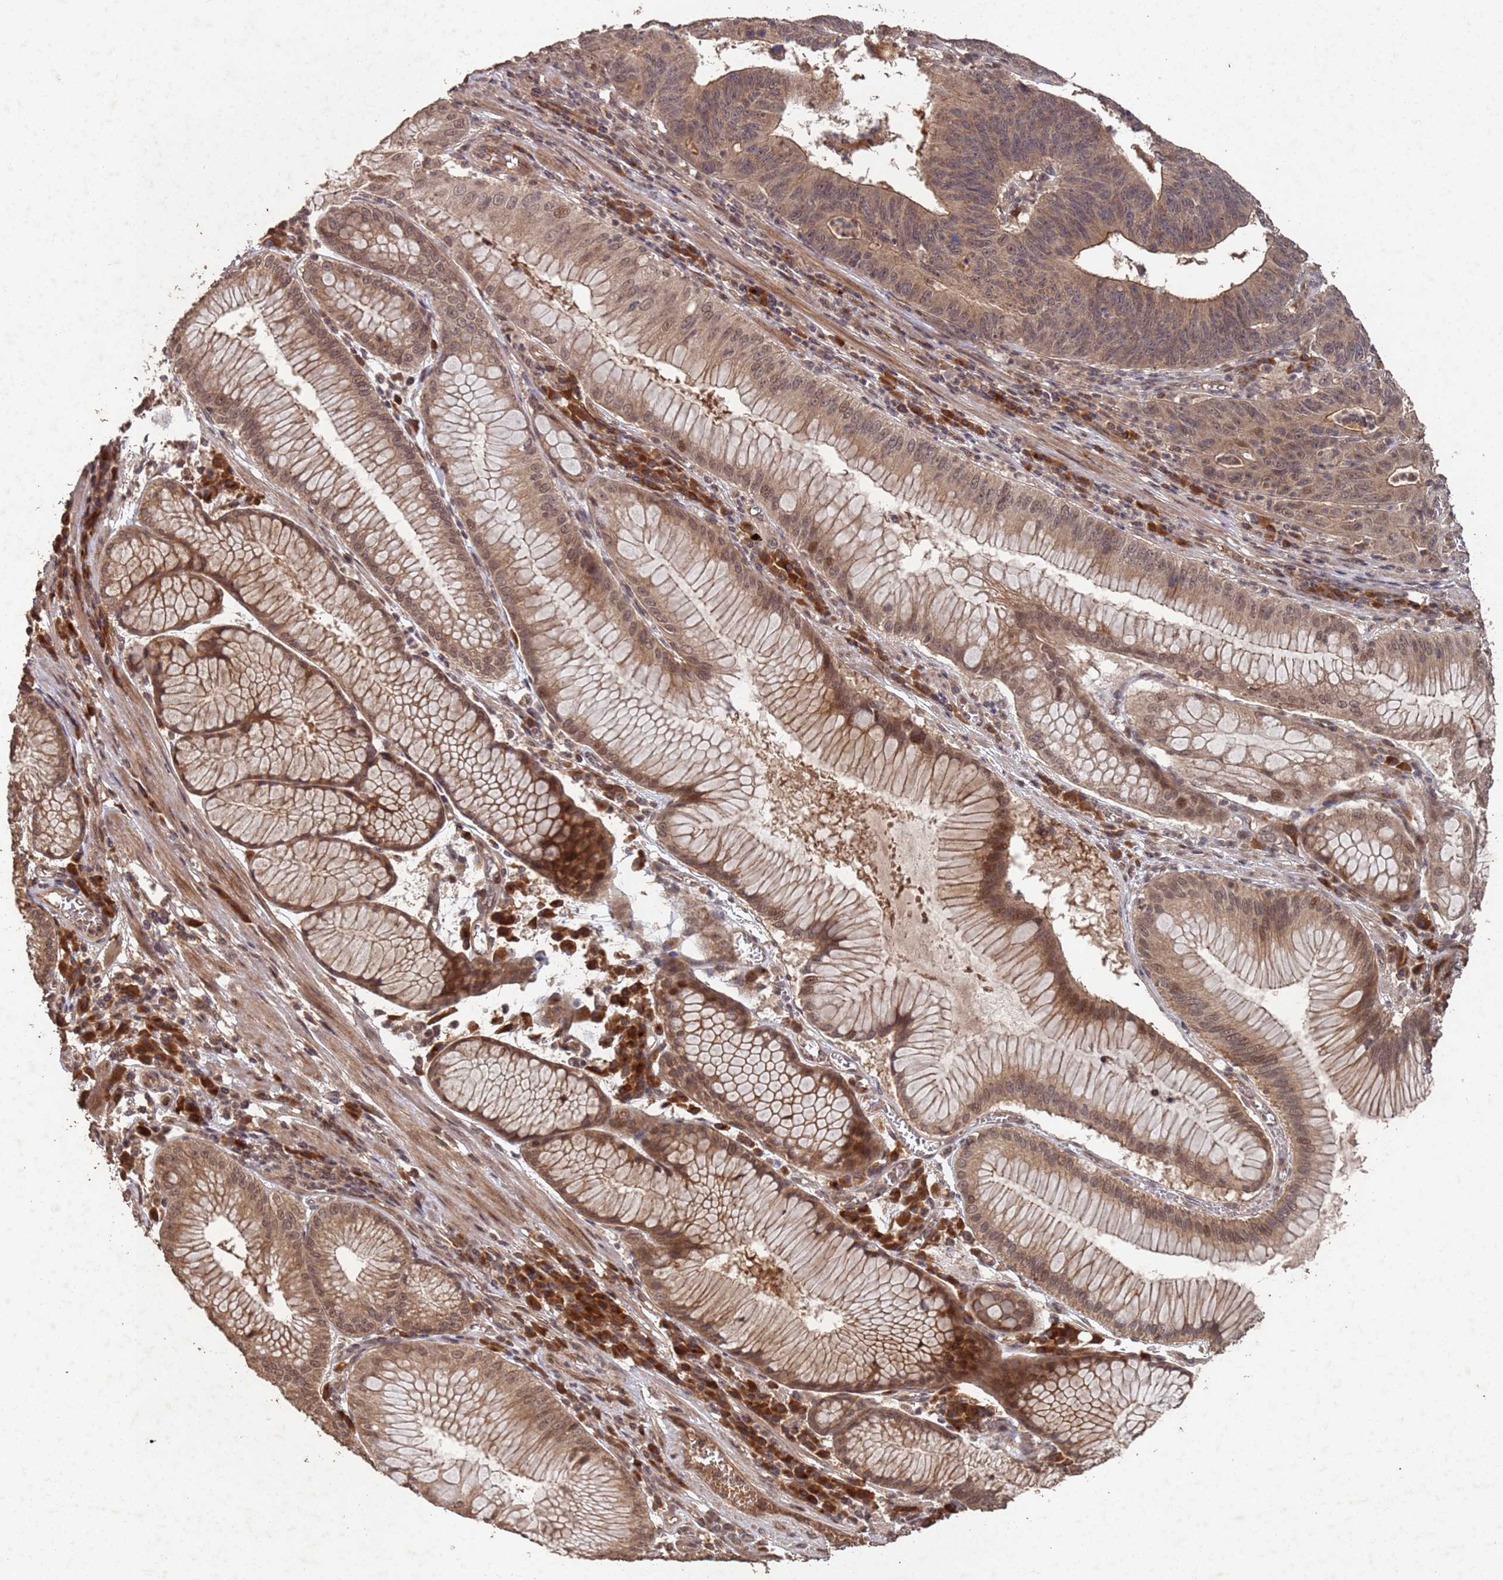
{"staining": {"intensity": "moderate", "quantity": ">75%", "location": "cytoplasmic/membranous,nuclear"}, "tissue": "stomach cancer", "cell_type": "Tumor cells", "image_type": "cancer", "snomed": [{"axis": "morphology", "description": "Adenocarcinoma, NOS"}, {"axis": "topography", "description": "Stomach"}], "caption": "Immunohistochemical staining of stomach cancer exhibits medium levels of moderate cytoplasmic/membranous and nuclear protein expression in approximately >75% of tumor cells. Using DAB (3,3'-diaminobenzidine) (brown) and hematoxylin (blue) stains, captured at high magnification using brightfield microscopy.", "gene": "FRAT1", "patient": {"sex": "male", "age": 59}}